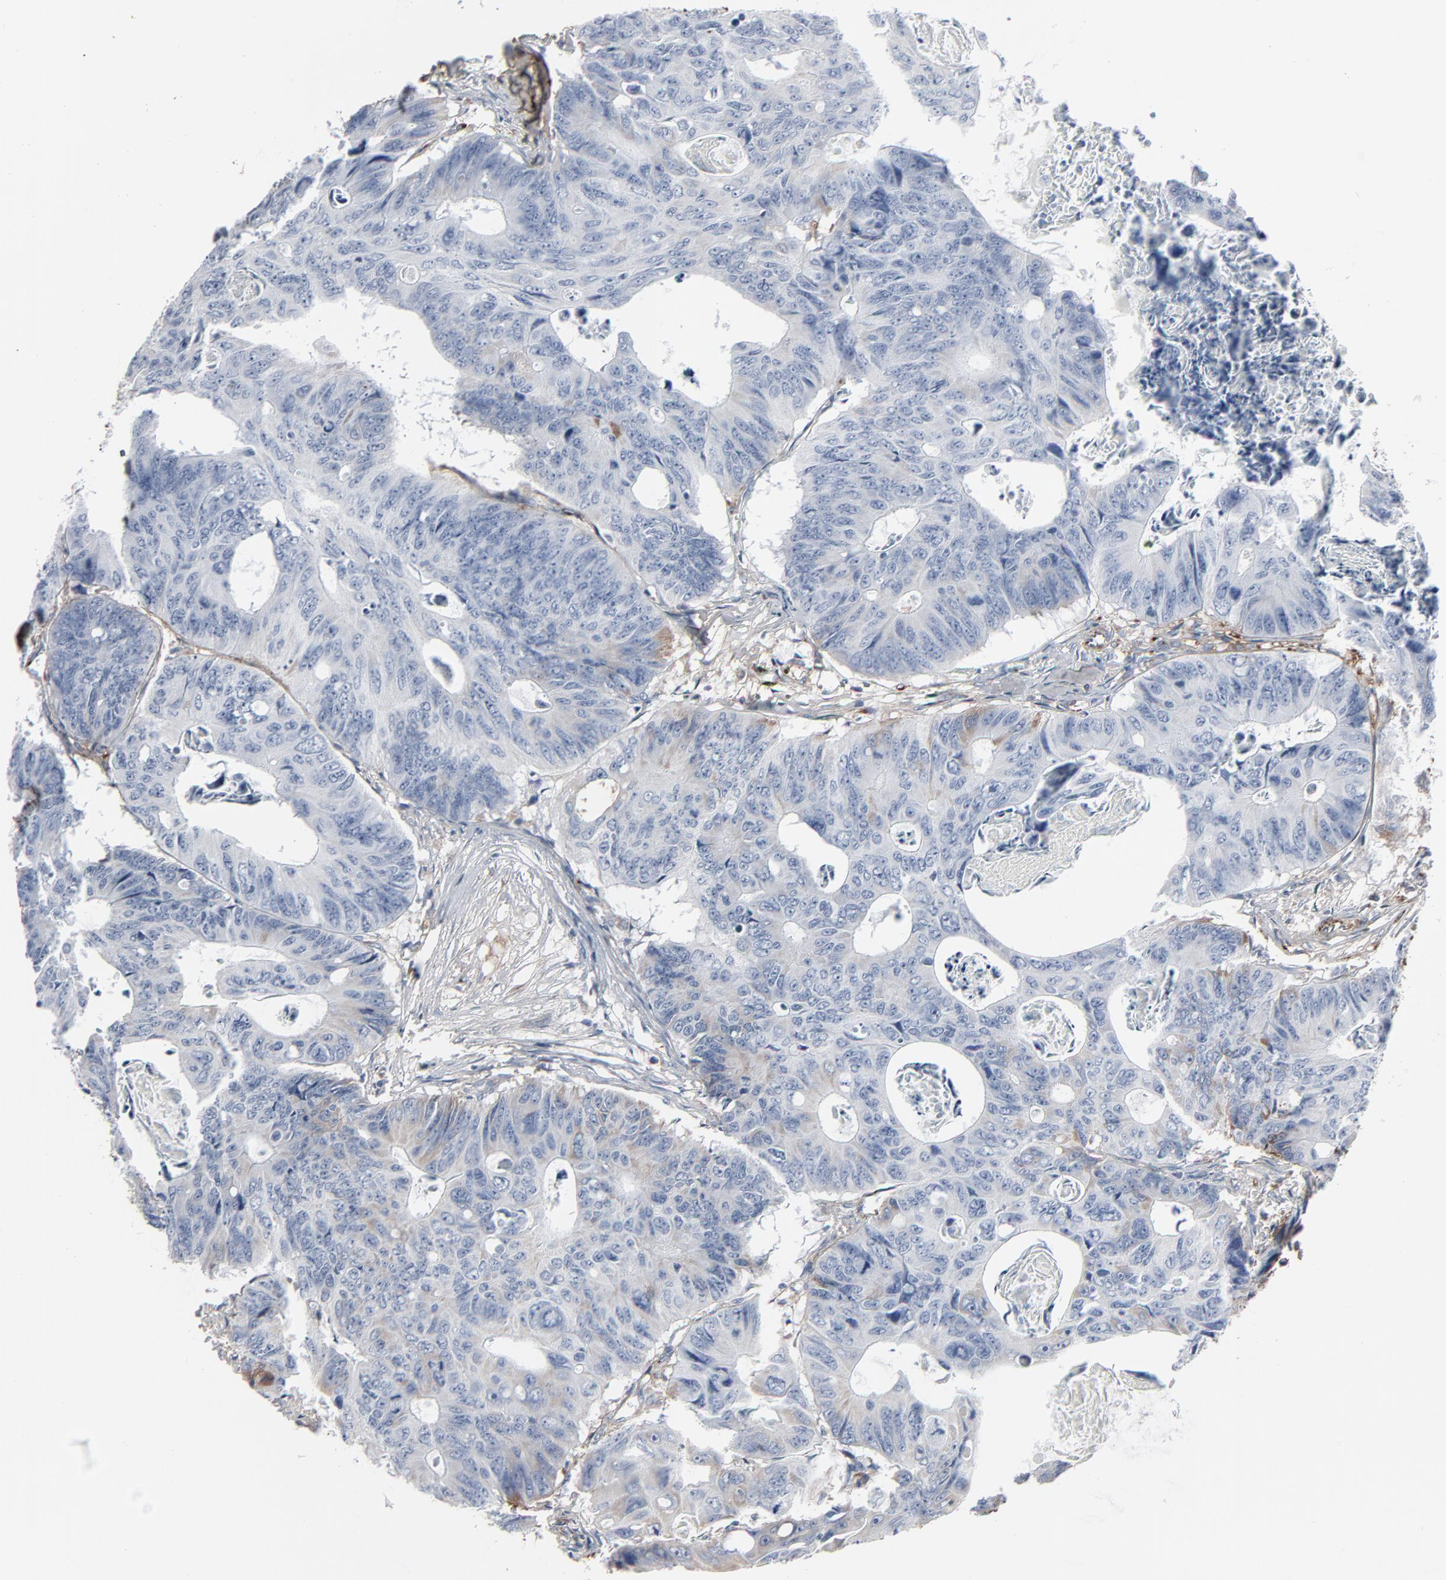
{"staining": {"intensity": "weak", "quantity": "<25%", "location": "cytoplasmic/membranous"}, "tissue": "colorectal cancer", "cell_type": "Tumor cells", "image_type": "cancer", "snomed": [{"axis": "morphology", "description": "Adenocarcinoma, NOS"}, {"axis": "topography", "description": "Colon"}], "caption": "Protein analysis of colorectal adenocarcinoma displays no significant positivity in tumor cells.", "gene": "BGN", "patient": {"sex": "female", "age": 55}}